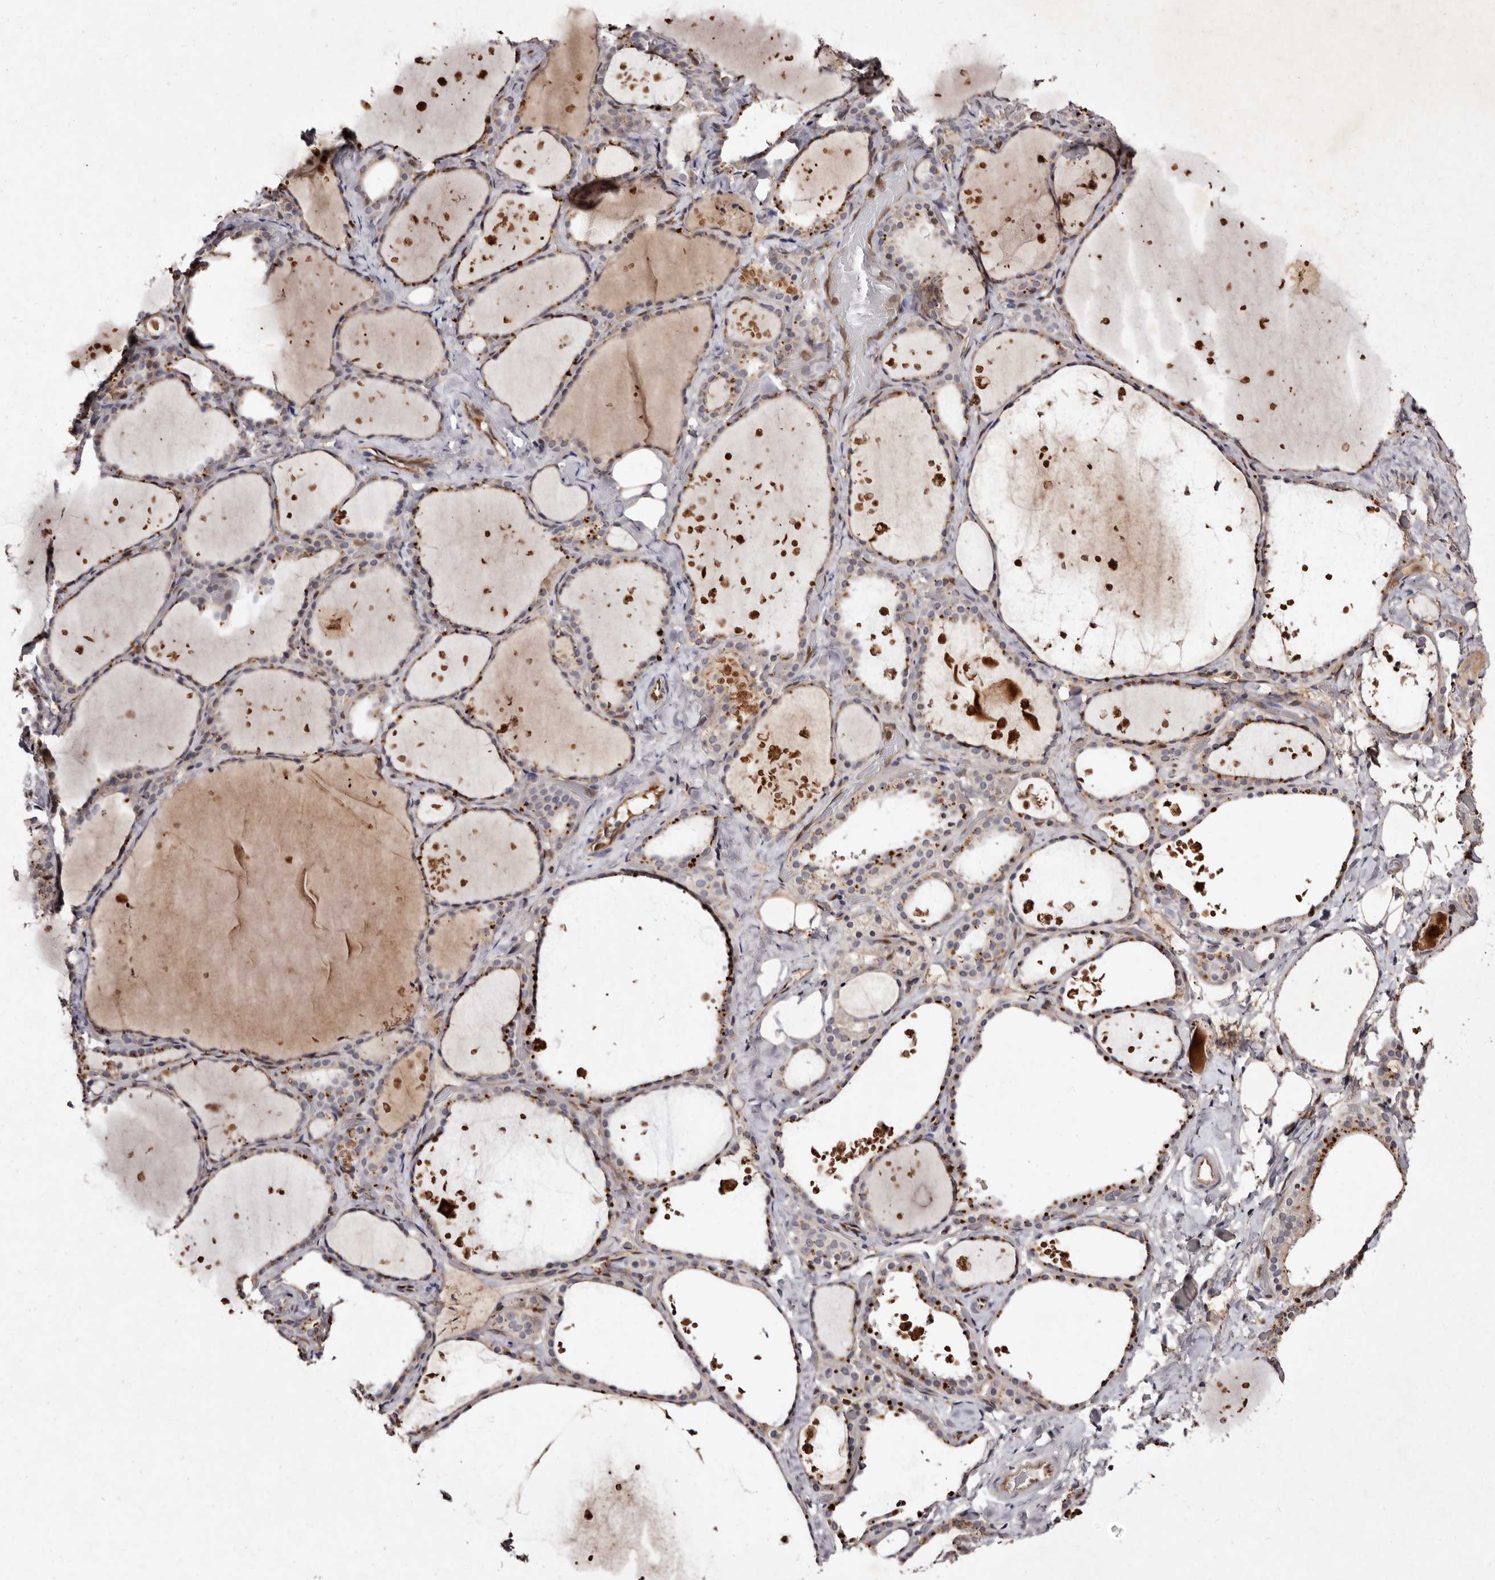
{"staining": {"intensity": "weak", "quantity": ">75%", "location": "cytoplasmic/membranous"}, "tissue": "thyroid gland", "cell_type": "Glandular cells", "image_type": "normal", "snomed": [{"axis": "morphology", "description": "Normal tissue, NOS"}, {"axis": "topography", "description": "Thyroid gland"}], "caption": "Protein staining of unremarkable thyroid gland exhibits weak cytoplasmic/membranous expression in approximately >75% of glandular cells.", "gene": "GIMAP4", "patient": {"sex": "female", "age": 44}}